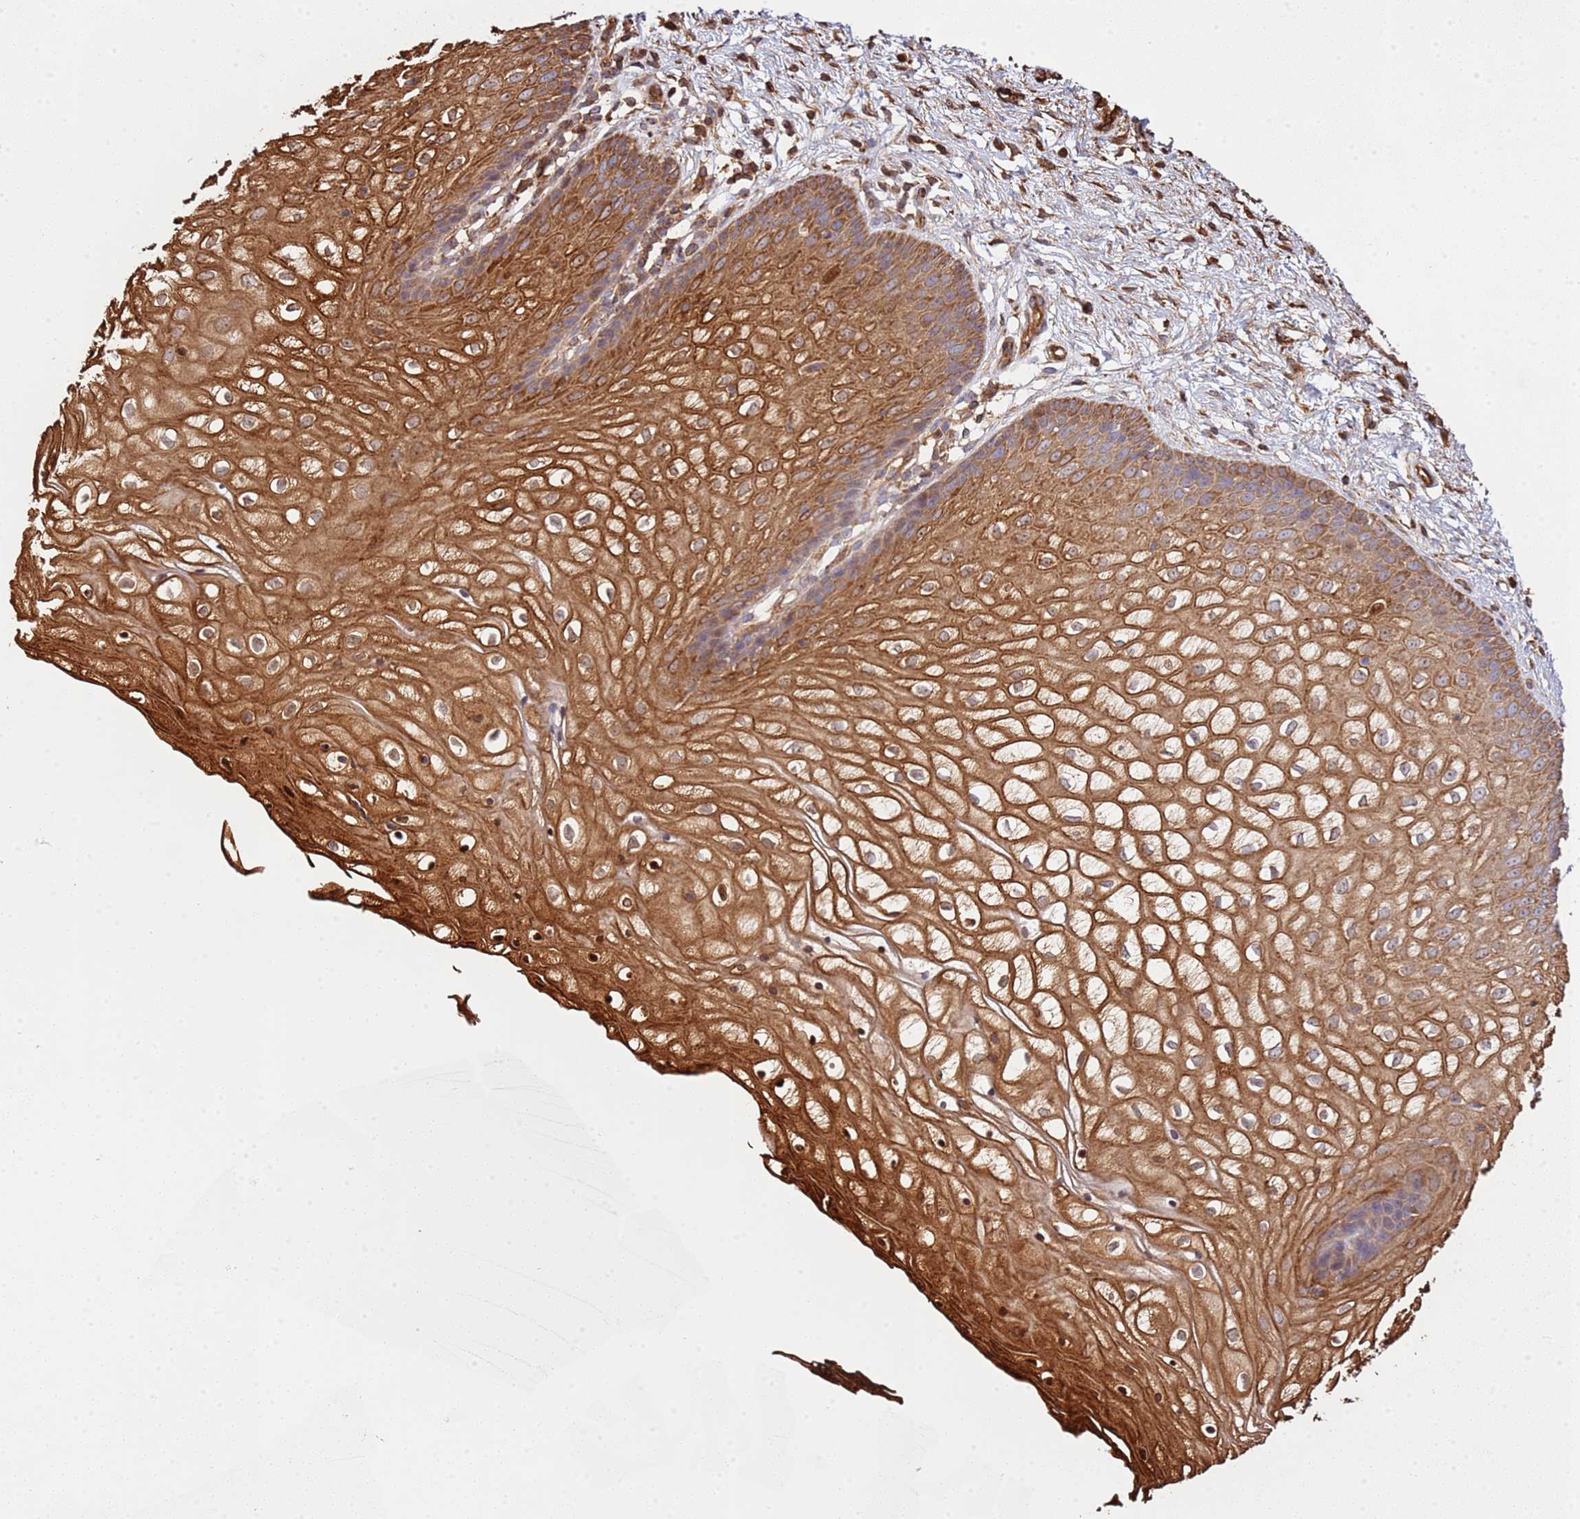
{"staining": {"intensity": "strong", "quantity": ">75%", "location": "cytoplasmic/membranous"}, "tissue": "vagina", "cell_type": "Squamous epithelial cells", "image_type": "normal", "snomed": [{"axis": "morphology", "description": "Normal tissue, NOS"}, {"axis": "topography", "description": "Vagina"}], "caption": "A photomicrograph of vagina stained for a protein shows strong cytoplasmic/membranous brown staining in squamous epithelial cells. The protein is stained brown, and the nuclei are stained in blue (DAB IHC with brightfield microscopy, high magnification).", "gene": "NDUFAF4", "patient": {"sex": "female", "age": 34}}